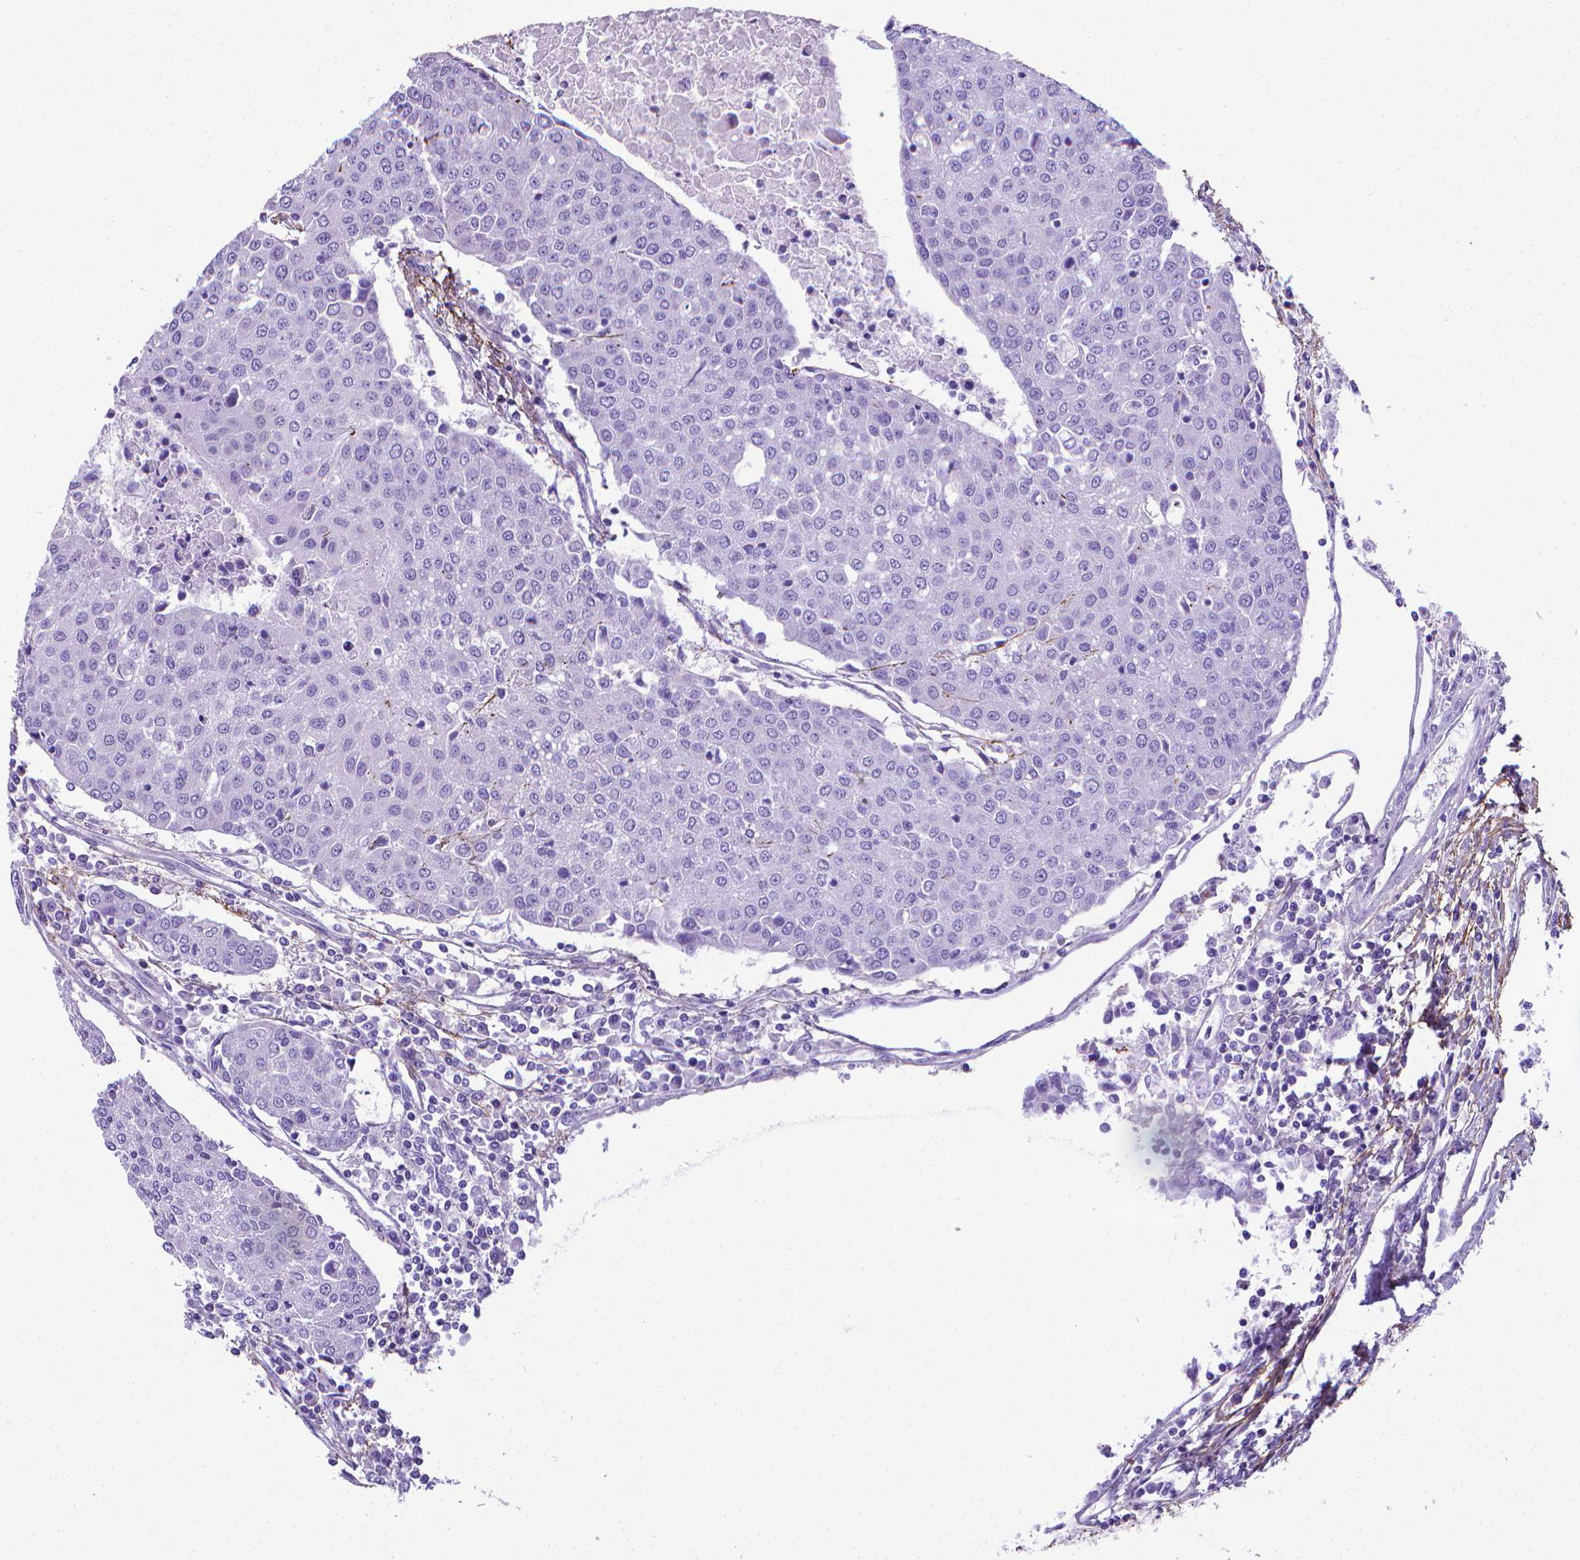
{"staining": {"intensity": "negative", "quantity": "none", "location": "none"}, "tissue": "urothelial cancer", "cell_type": "Tumor cells", "image_type": "cancer", "snomed": [{"axis": "morphology", "description": "Urothelial carcinoma, High grade"}, {"axis": "topography", "description": "Urinary bladder"}], "caption": "The IHC photomicrograph has no significant staining in tumor cells of urothelial cancer tissue. (DAB (3,3'-diaminobenzidine) IHC visualized using brightfield microscopy, high magnification).", "gene": "MFAP2", "patient": {"sex": "female", "age": 85}}